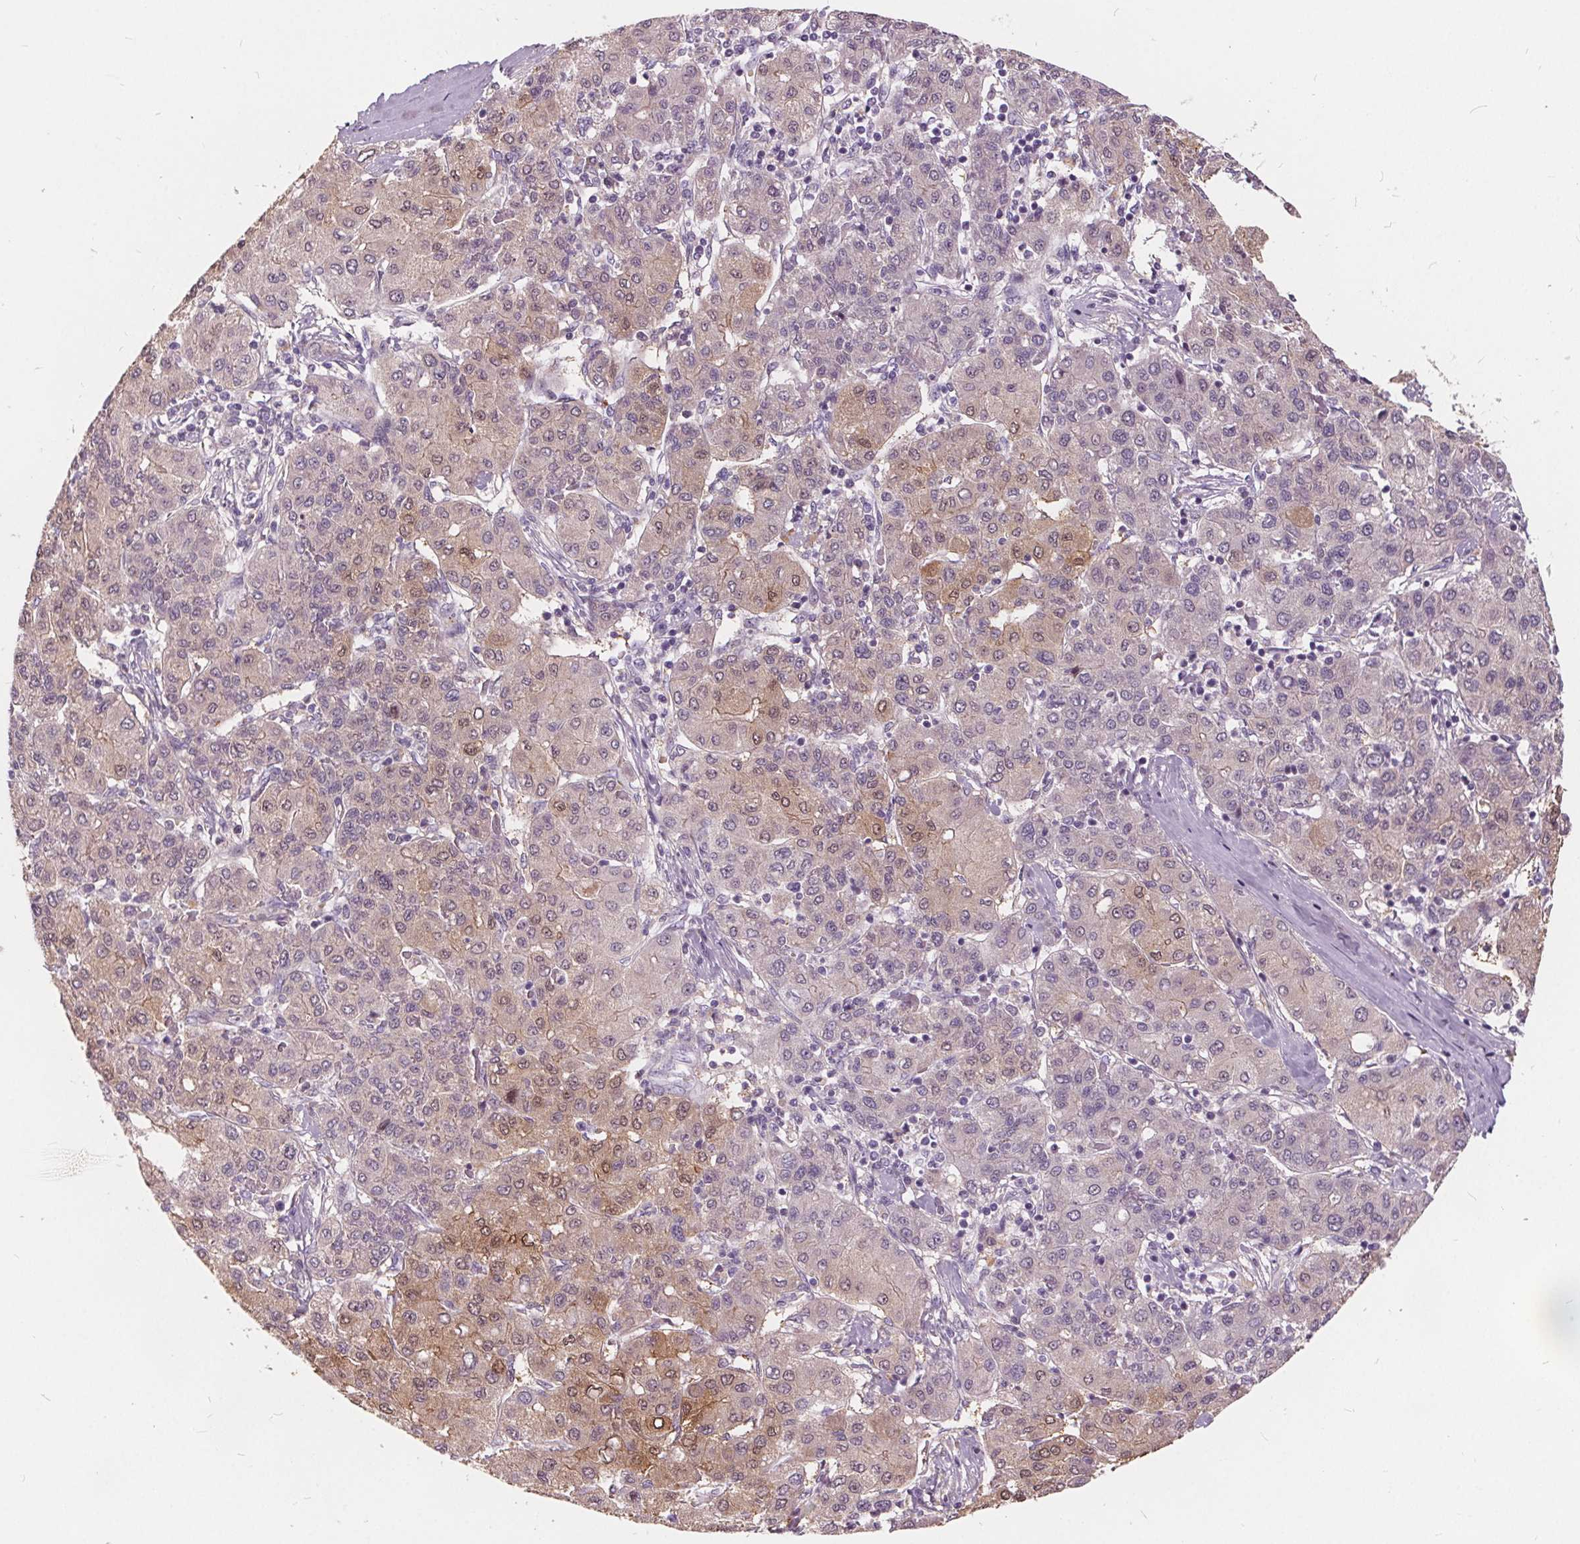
{"staining": {"intensity": "weak", "quantity": "25%-75%", "location": "cytoplasmic/membranous,nuclear"}, "tissue": "liver cancer", "cell_type": "Tumor cells", "image_type": "cancer", "snomed": [{"axis": "morphology", "description": "Carcinoma, Hepatocellular, NOS"}, {"axis": "topography", "description": "Liver"}], "caption": "Protein expression analysis of liver cancer displays weak cytoplasmic/membranous and nuclear expression in approximately 25%-75% of tumor cells.", "gene": "HAAO", "patient": {"sex": "male", "age": 65}}